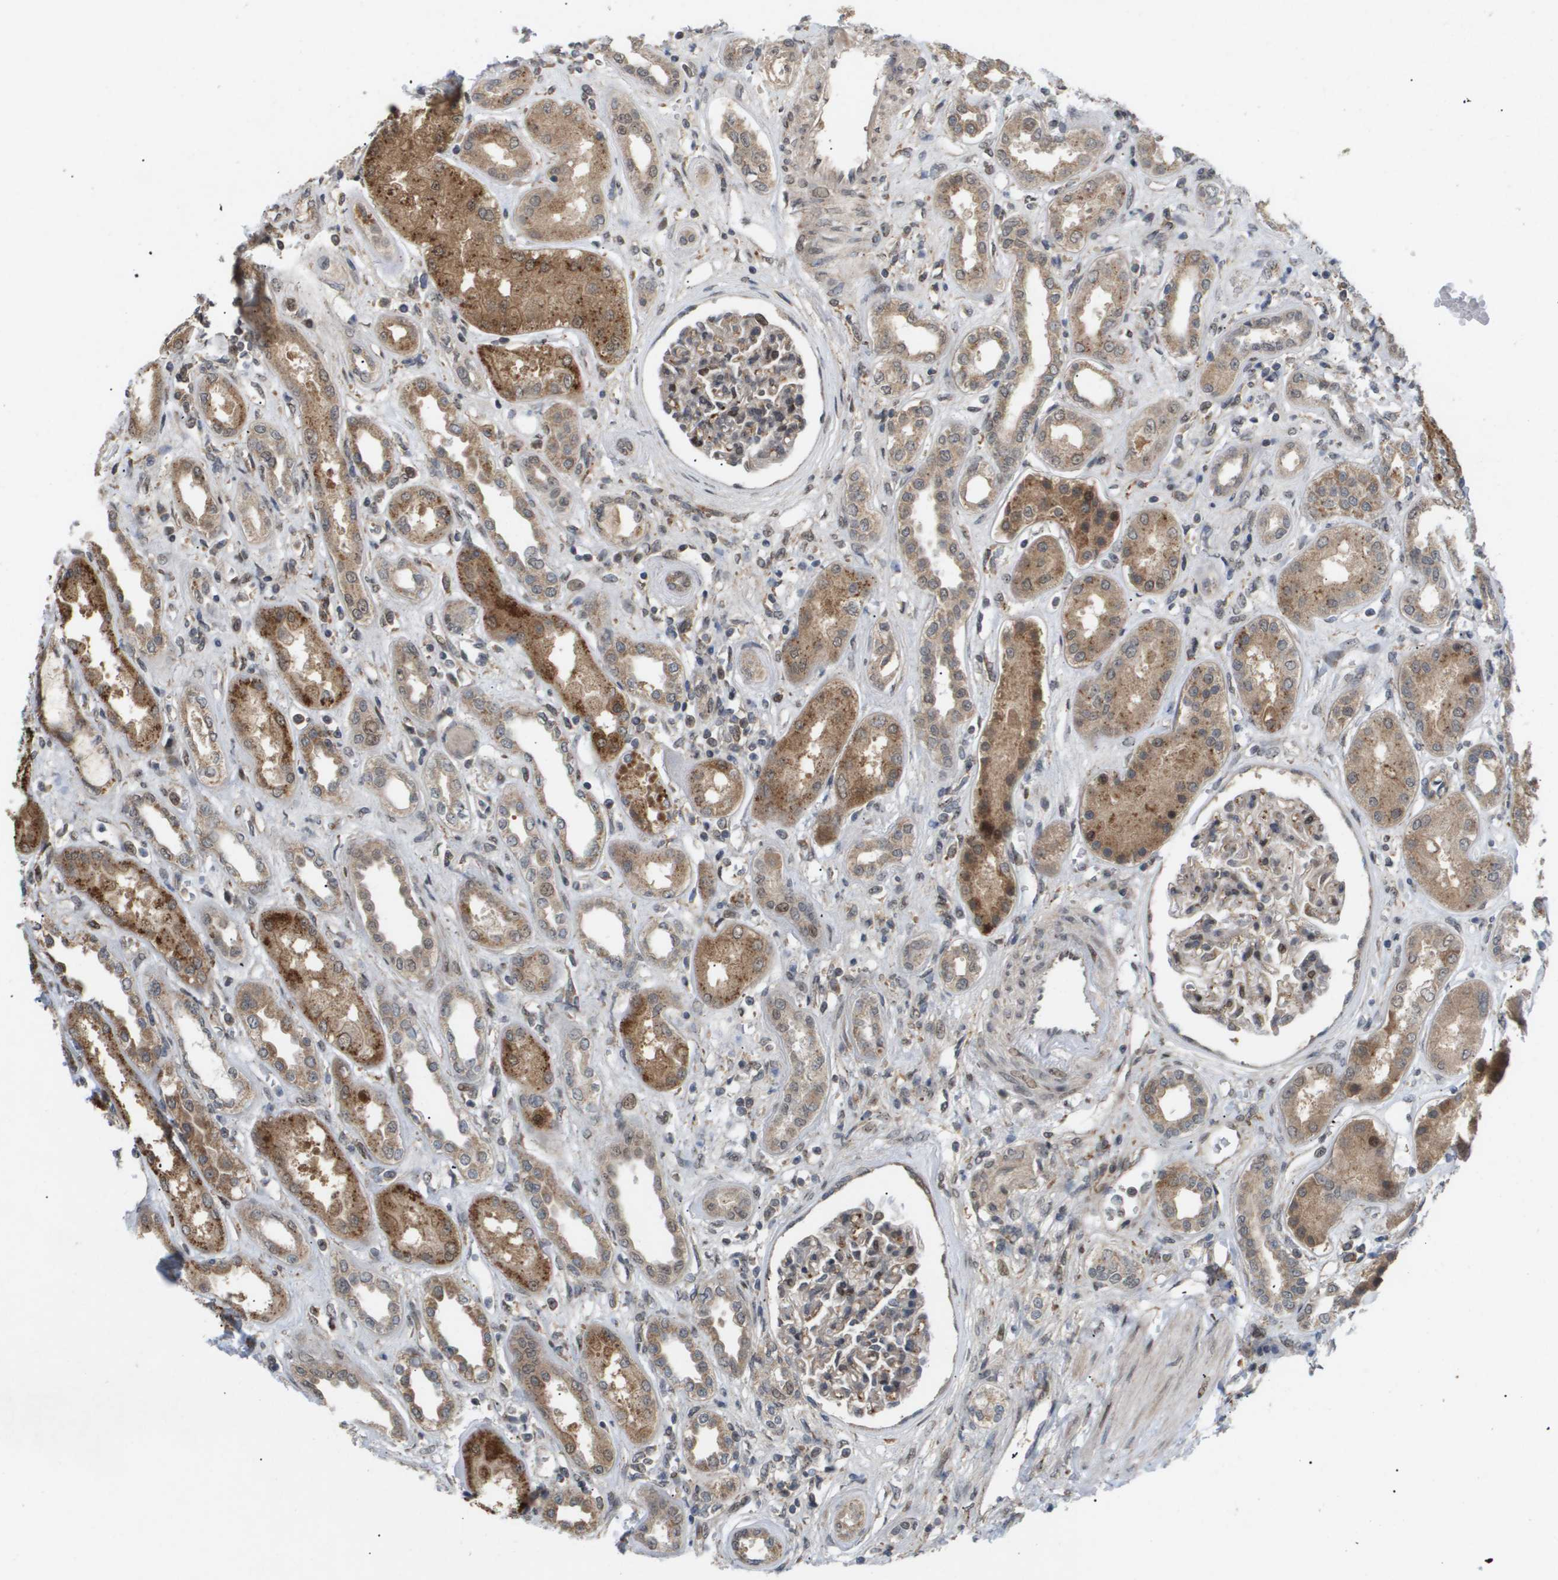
{"staining": {"intensity": "weak", "quantity": "25%-75%", "location": "cytoplasmic/membranous"}, "tissue": "kidney", "cell_type": "Cells in glomeruli", "image_type": "normal", "snomed": [{"axis": "morphology", "description": "Normal tissue, NOS"}, {"axis": "topography", "description": "Kidney"}], "caption": "Kidney stained for a protein demonstrates weak cytoplasmic/membranous positivity in cells in glomeruli. The staining is performed using DAB brown chromogen to label protein expression. The nuclei are counter-stained blue using hematoxylin.", "gene": "PDGFB", "patient": {"sex": "male", "age": 59}}